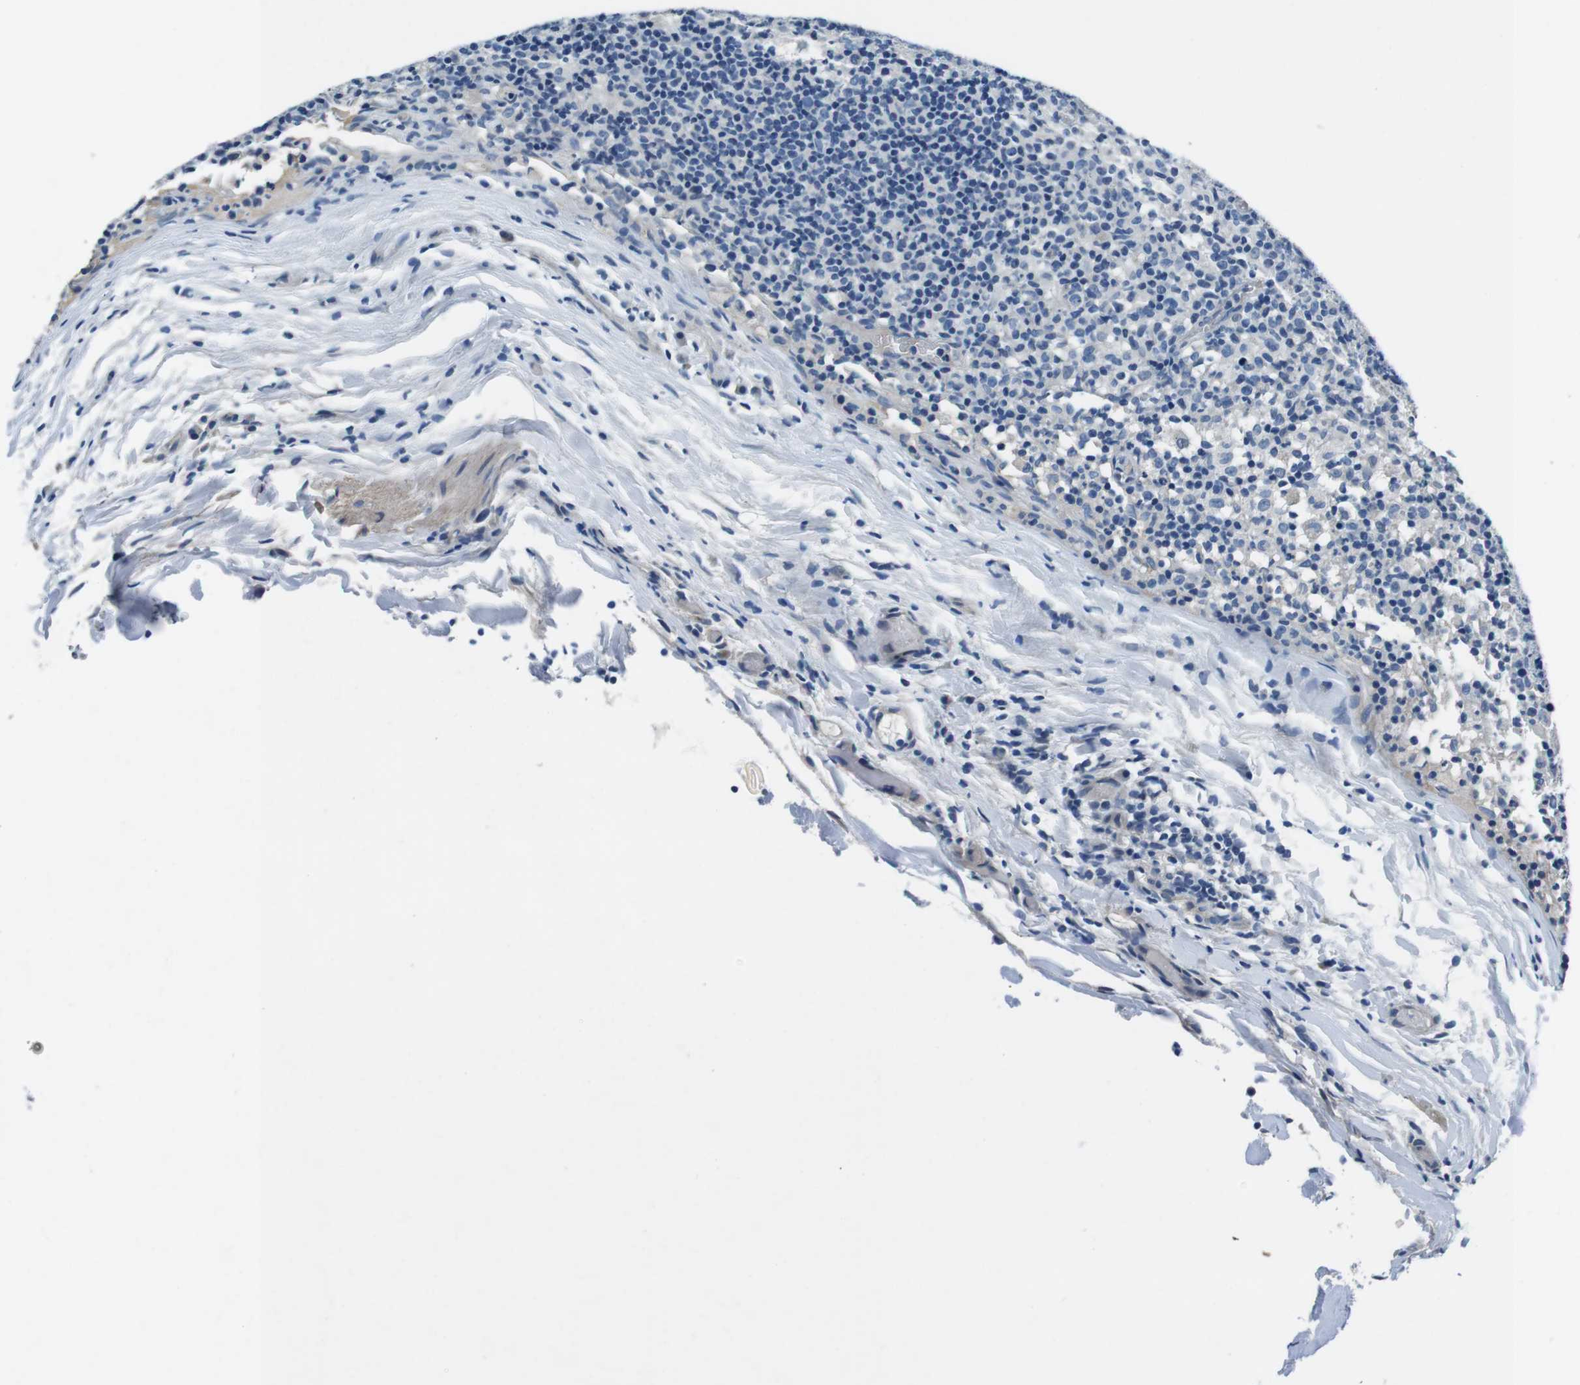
{"staining": {"intensity": "negative", "quantity": "none", "location": "none"}, "tissue": "lymph node", "cell_type": "Germinal center cells", "image_type": "normal", "snomed": [{"axis": "morphology", "description": "Normal tissue, NOS"}, {"axis": "morphology", "description": "Inflammation, NOS"}, {"axis": "topography", "description": "Lymph node"}], "caption": "Immunohistochemical staining of normal human lymph node demonstrates no significant expression in germinal center cells.", "gene": "CASQ1", "patient": {"sex": "male", "age": 55}}